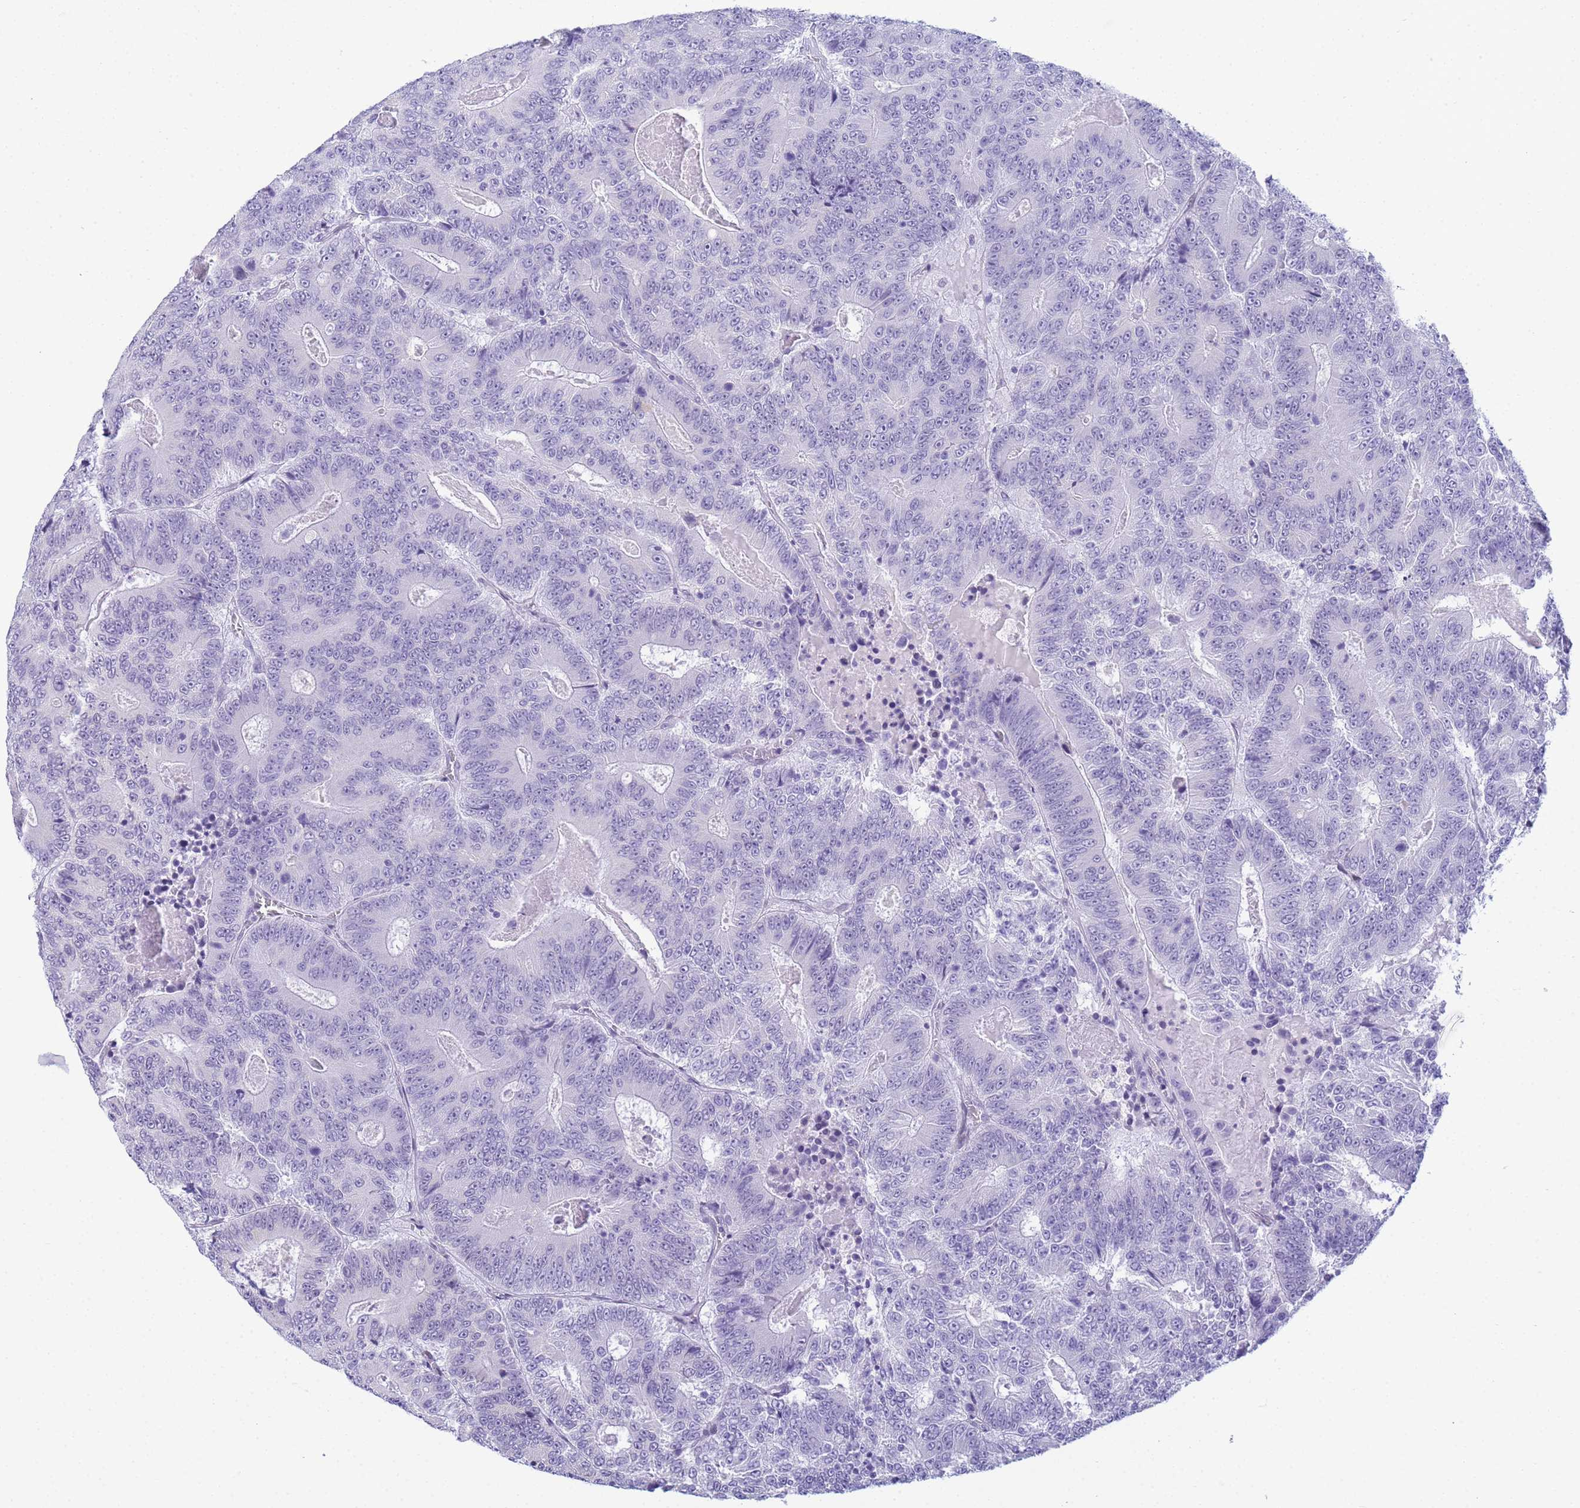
{"staining": {"intensity": "negative", "quantity": "none", "location": "none"}, "tissue": "colorectal cancer", "cell_type": "Tumor cells", "image_type": "cancer", "snomed": [{"axis": "morphology", "description": "Adenocarcinoma, NOS"}, {"axis": "topography", "description": "Colon"}], "caption": "An immunohistochemistry histopathology image of colorectal cancer is shown. There is no staining in tumor cells of colorectal cancer.", "gene": "SNX20", "patient": {"sex": "male", "age": 83}}